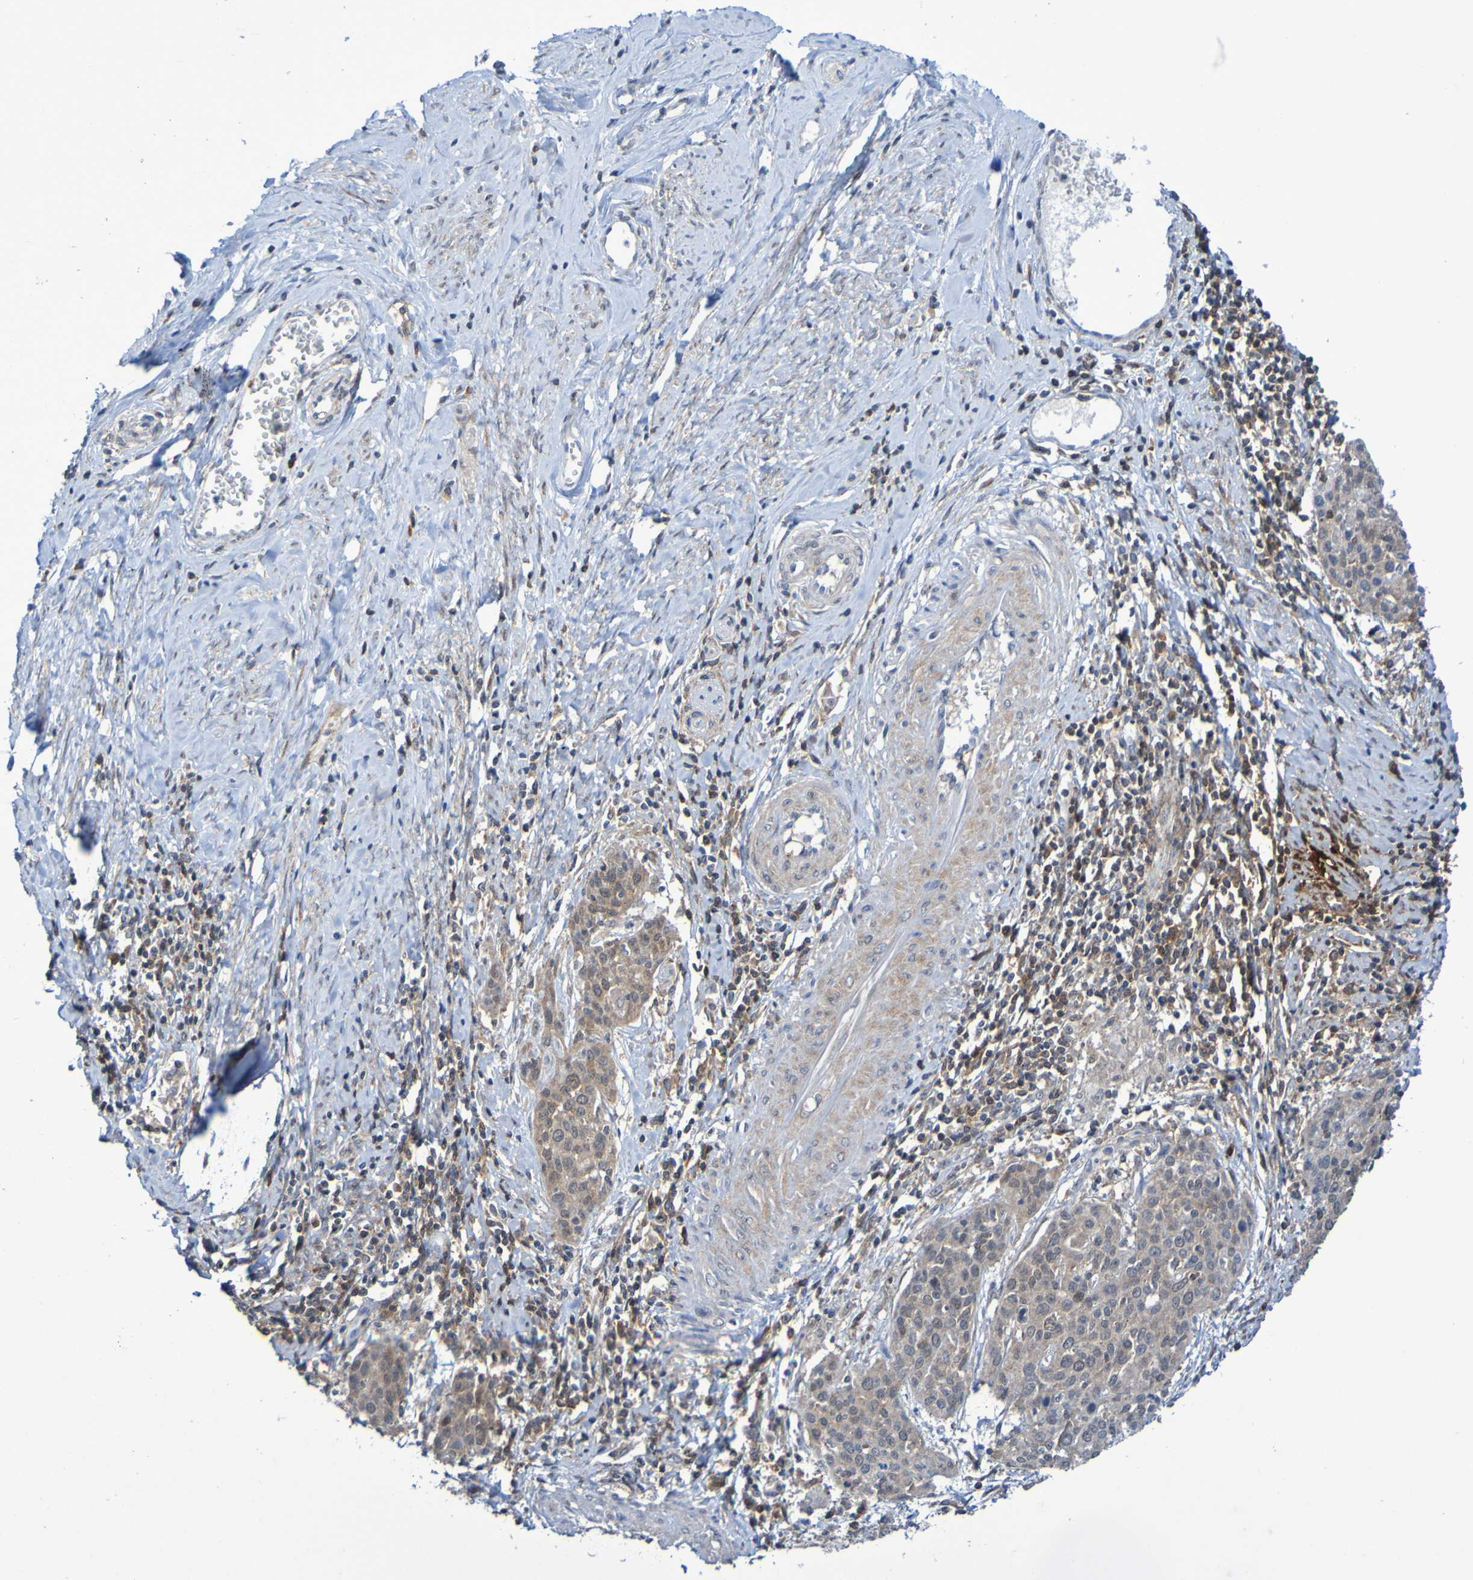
{"staining": {"intensity": "moderate", "quantity": ">75%", "location": "cytoplasmic/membranous"}, "tissue": "cervical cancer", "cell_type": "Tumor cells", "image_type": "cancer", "snomed": [{"axis": "morphology", "description": "Squamous cell carcinoma, NOS"}, {"axis": "topography", "description": "Cervix"}], "caption": "Squamous cell carcinoma (cervical) tissue exhibits moderate cytoplasmic/membranous positivity in approximately >75% of tumor cells", "gene": "ATIC", "patient": {"sex": "female", "age": 38}}